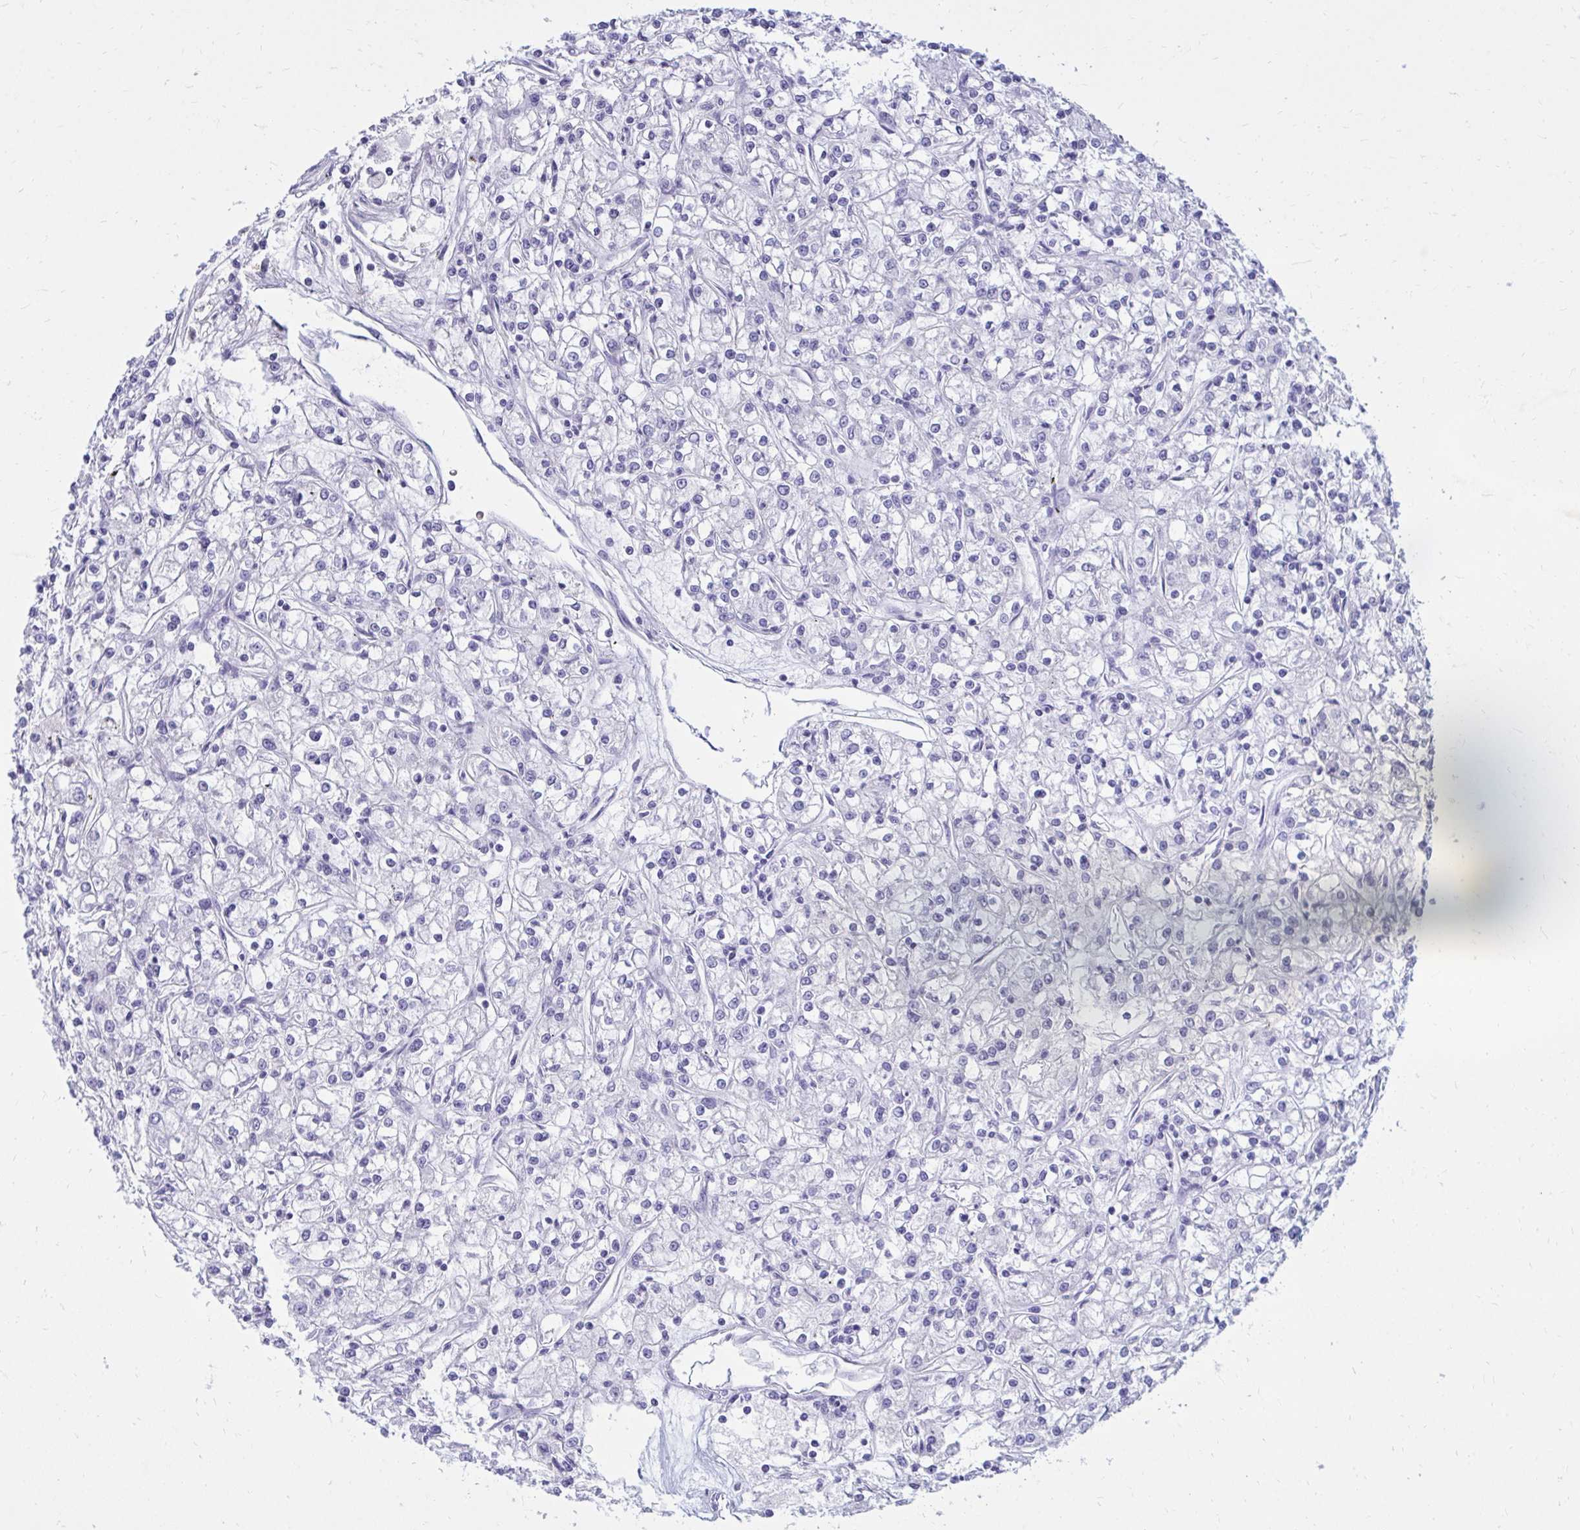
{"staining": {"intensity": "negative", "quantity": "none", "location": "none"}, "tissue": "renal cancer", "cell_type": "Tumor cells", "image_type": "cancer", "snomed": [{"axis": "morphology", "description": "Adenocarcinoma, NOS"}, {"axis": "topography", "description": "Kidney"}], "caption": "Tumor cells show no significant positivity in adenocarcinoma (renal).", "gene": "NANOGNB", "patient": {"sex": "female", "age": 59}}